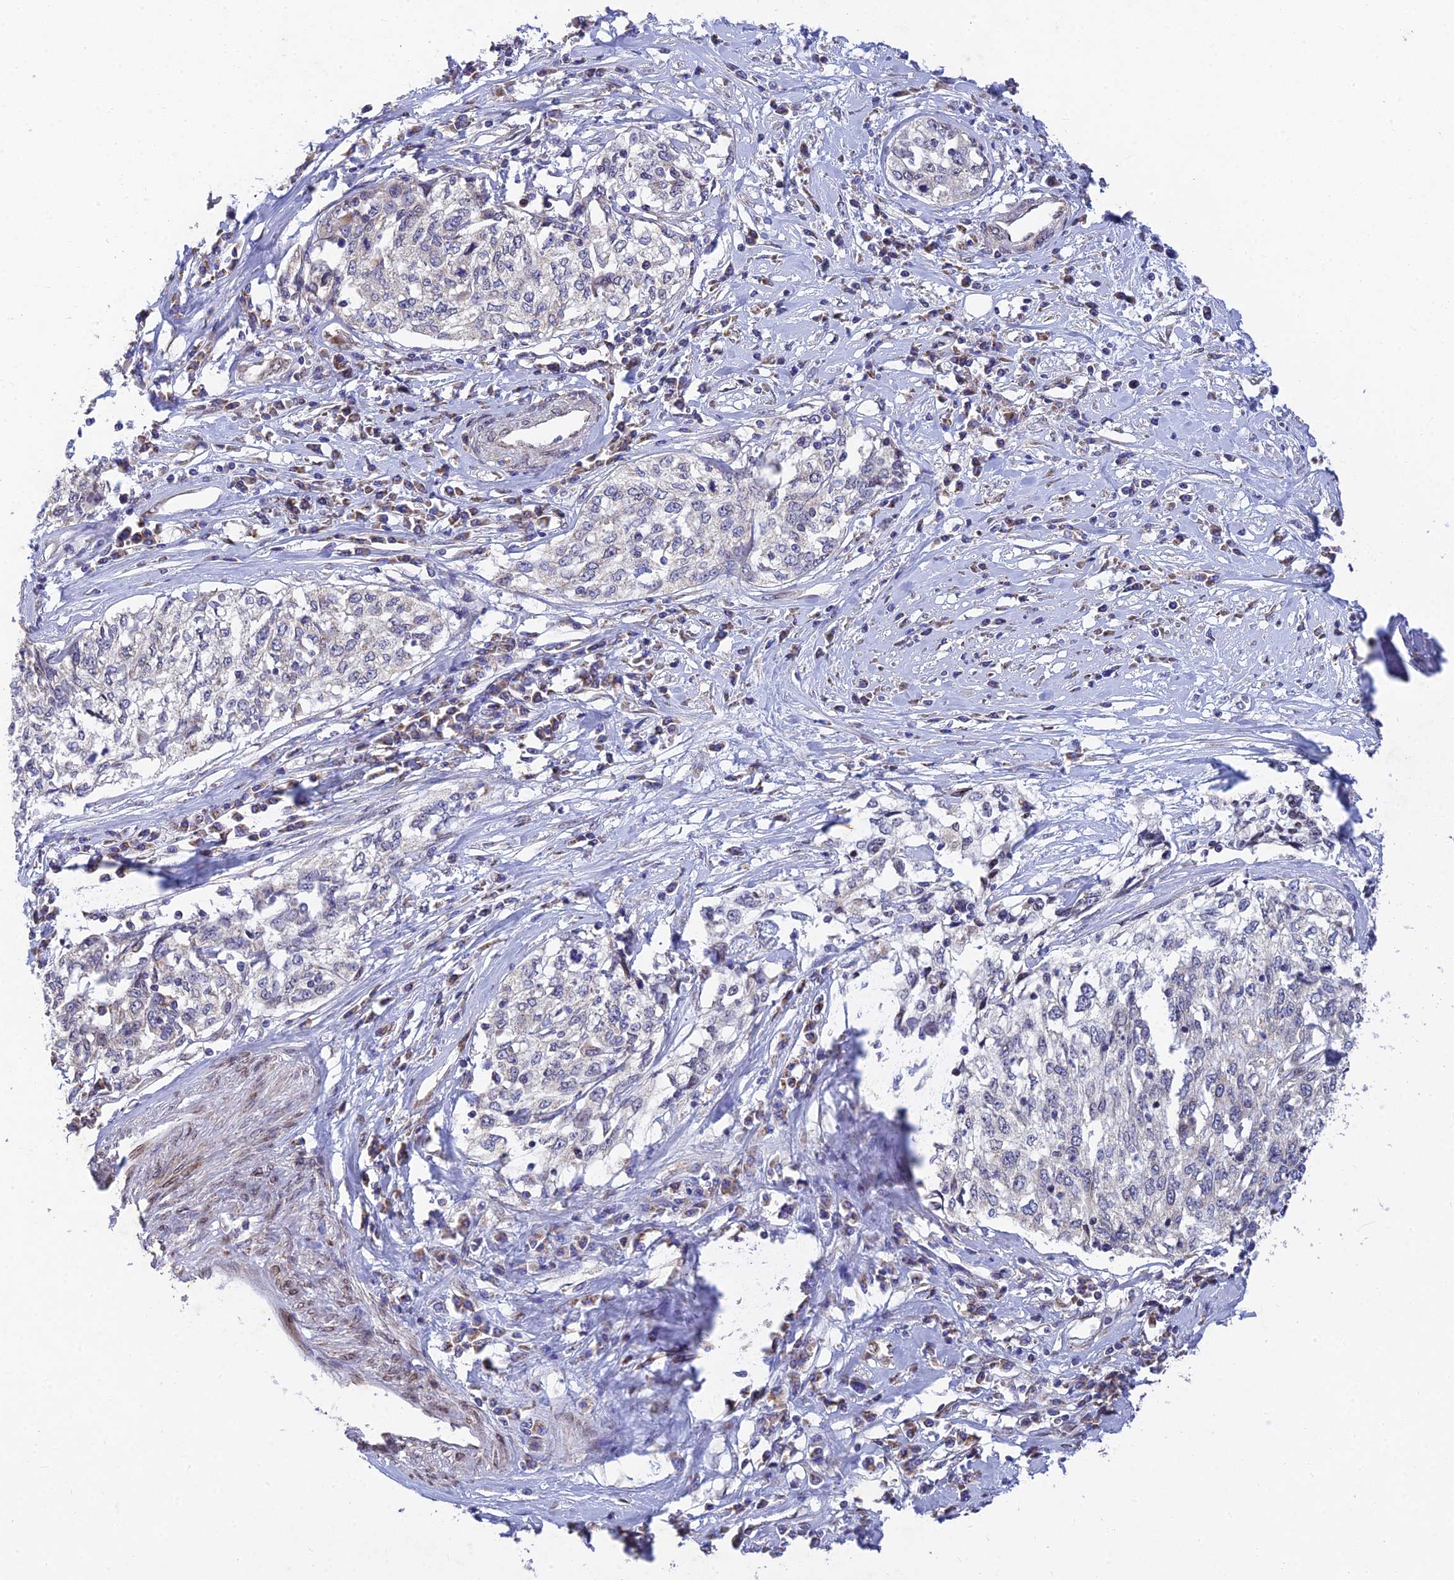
{"staining": {"intensity": "negative", "quantity": "none", "location": "none"}, "tissue": "cervical cancer", "cell_type": "Tumor cells", "image_type": "cancer", "snomed": [{"axis": "morphology", "description": "Squamous cell carcinoma, NOS"}, {"axis": "topography", "description": "Cervix"}], "caption": "Human squamous cell carcinoma (cervical) stained for a protein using immunohistochemistry (IHC) exhibits no positivity in tumor cells.", "gene": "MGAT2", "patient": {"sex": "female", "age": 57}}